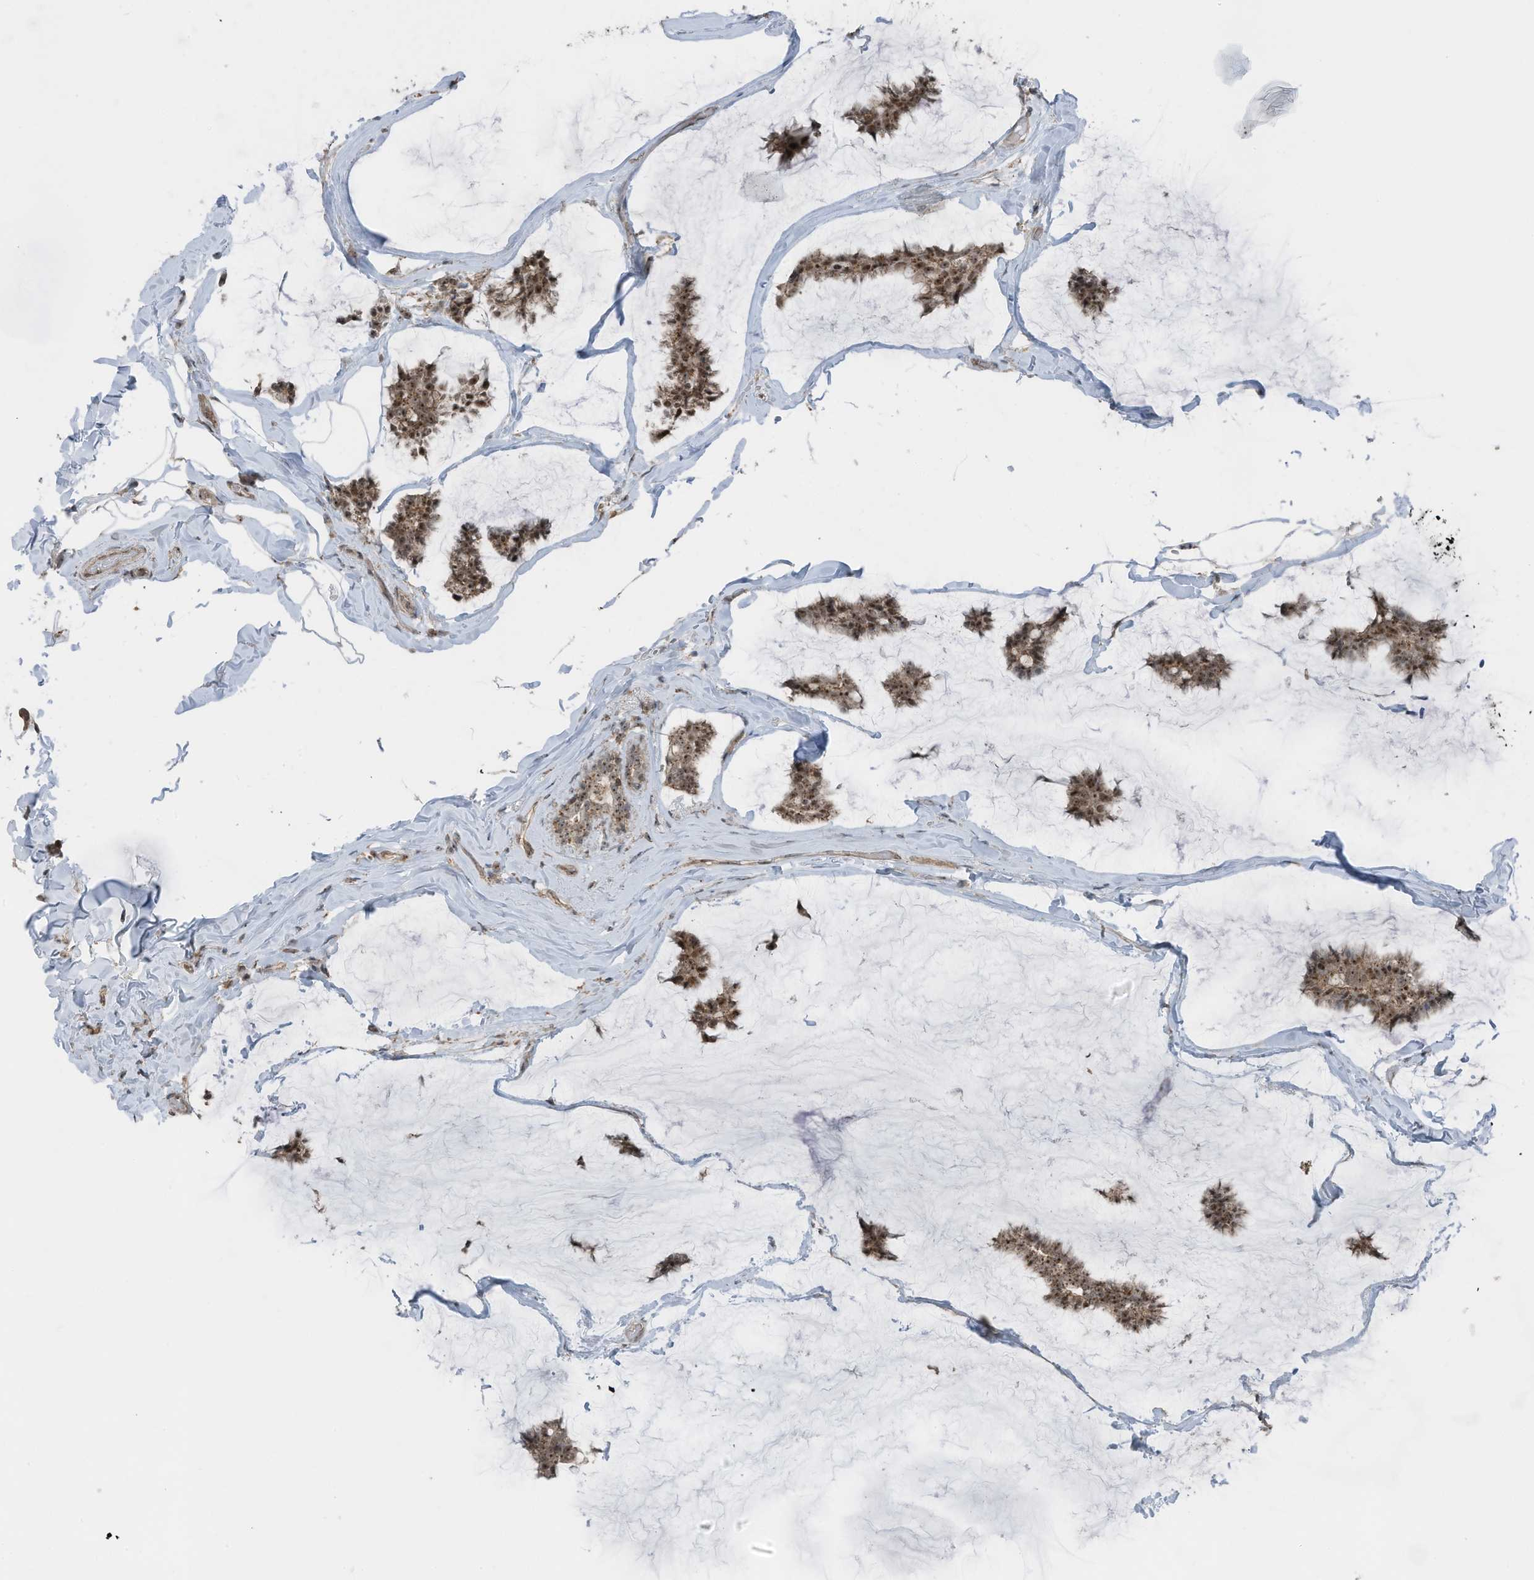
{"staining": {"intensity": "moderate", "quantity": ">75%", "location": "cytoplasmic/membranous,nuclear"}, "tissue": "breast cancer", "cell_type": "Tumor cells", "image_type": "cancer", "snomed": [{"axis": "morphology", "description": "Duct carcinoma"}, {"axis": "topography", "description": "Breast"}], "caption": "Human breast cancer stained with a protein marker displays moderate staining in tumor cells.", "gene": "UTP3", "patient": {"sex": "female", "age": 93}}